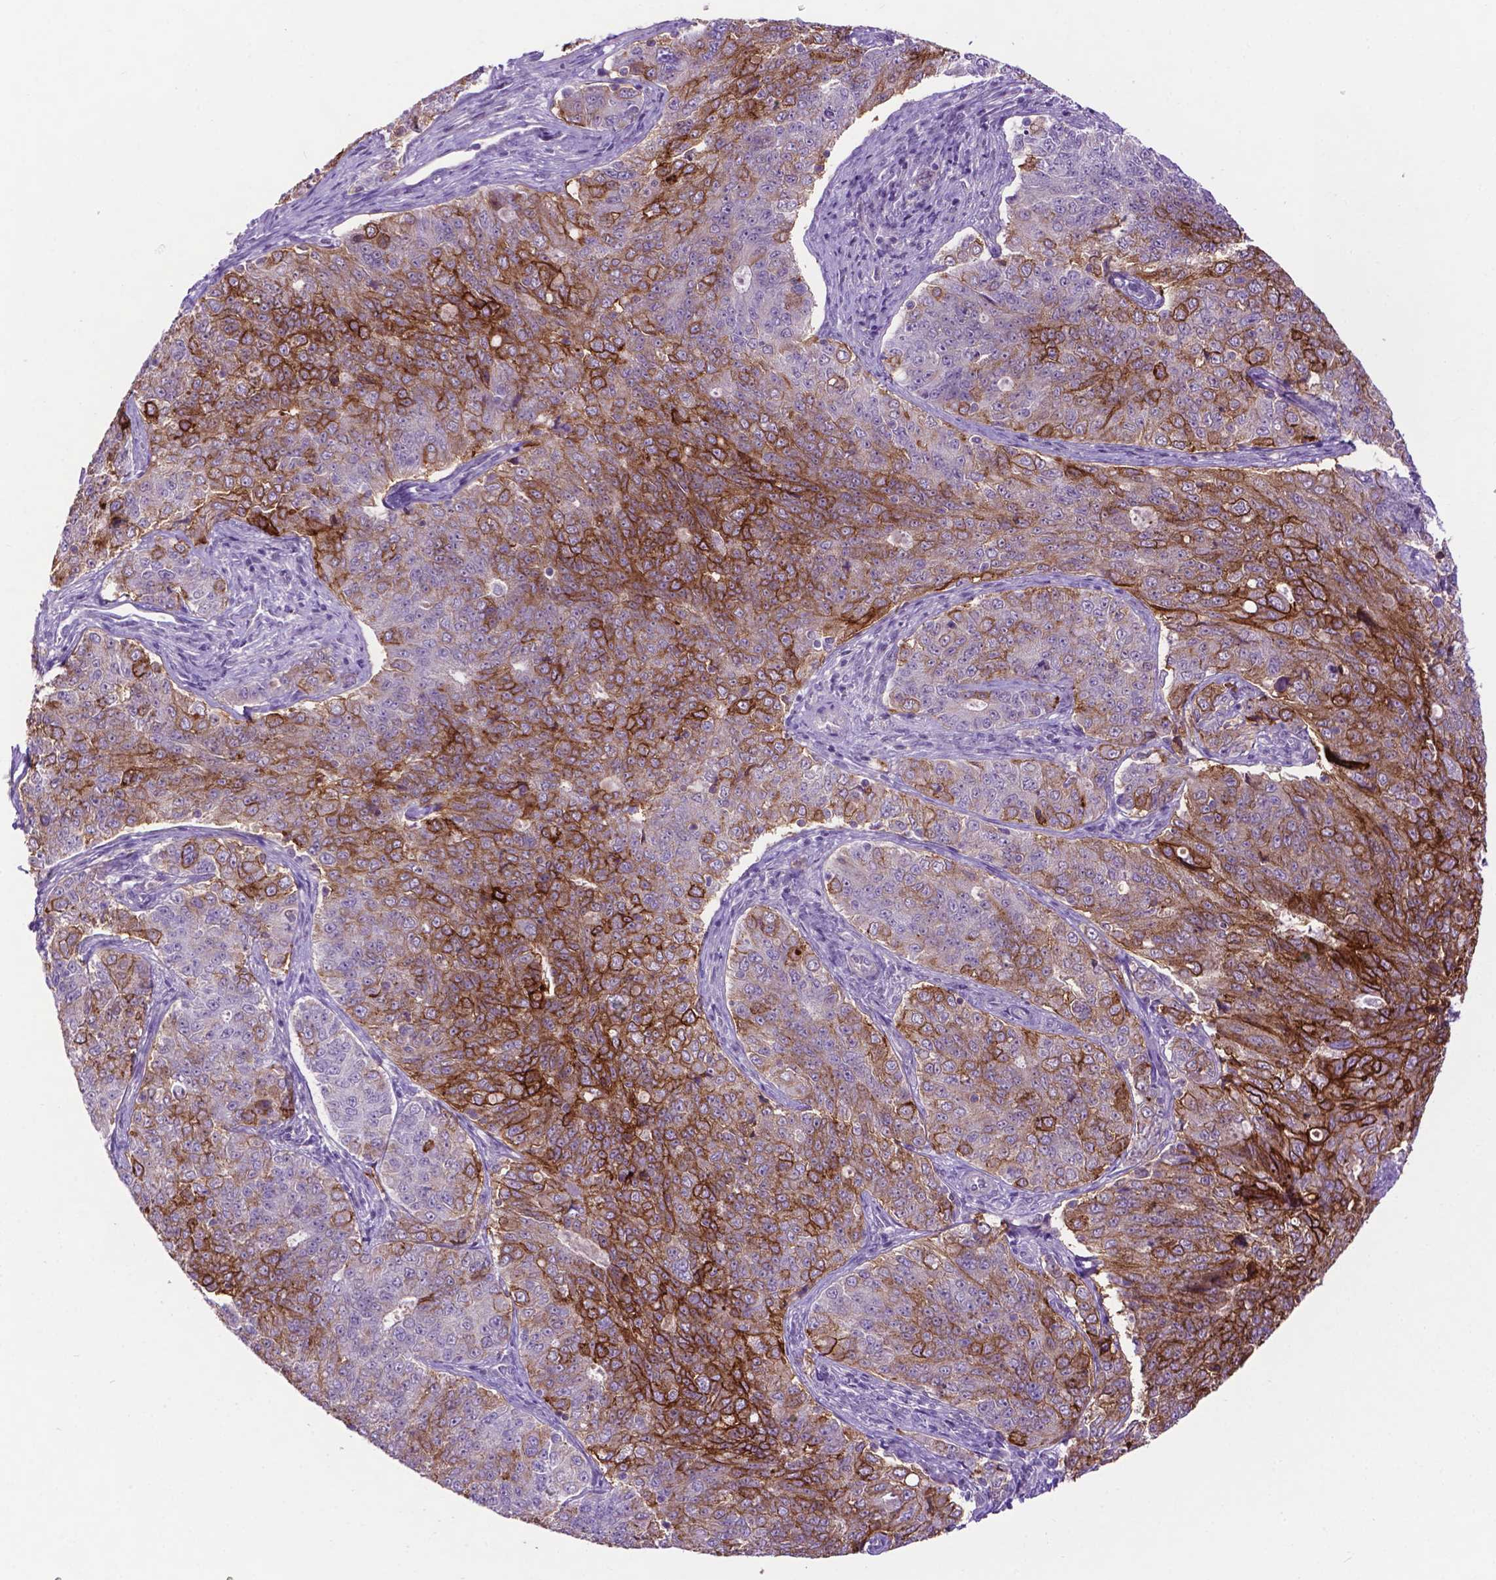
{"staining": {"intensity": "strong", "quantity": "<25%", "location": "cytoplasmic/membranous"}, "tissue": "endometrial cancer", "cell_type": "Tumor cells", "image_type": "cancer", "snomed": [{"axis": "morphology", "description": "Adenocarcinoma, NOS"}, {"axis": "topography", "description": "Endometrium"}], "caption": "Immunohistochemical staining of endometrial cancer exhibits strong cytoplasmic/membranous protein positivity in approximately <25% of tumor cells.", "gene": "TACSTD2", "patient": {"sex": "female", "age": 43}}